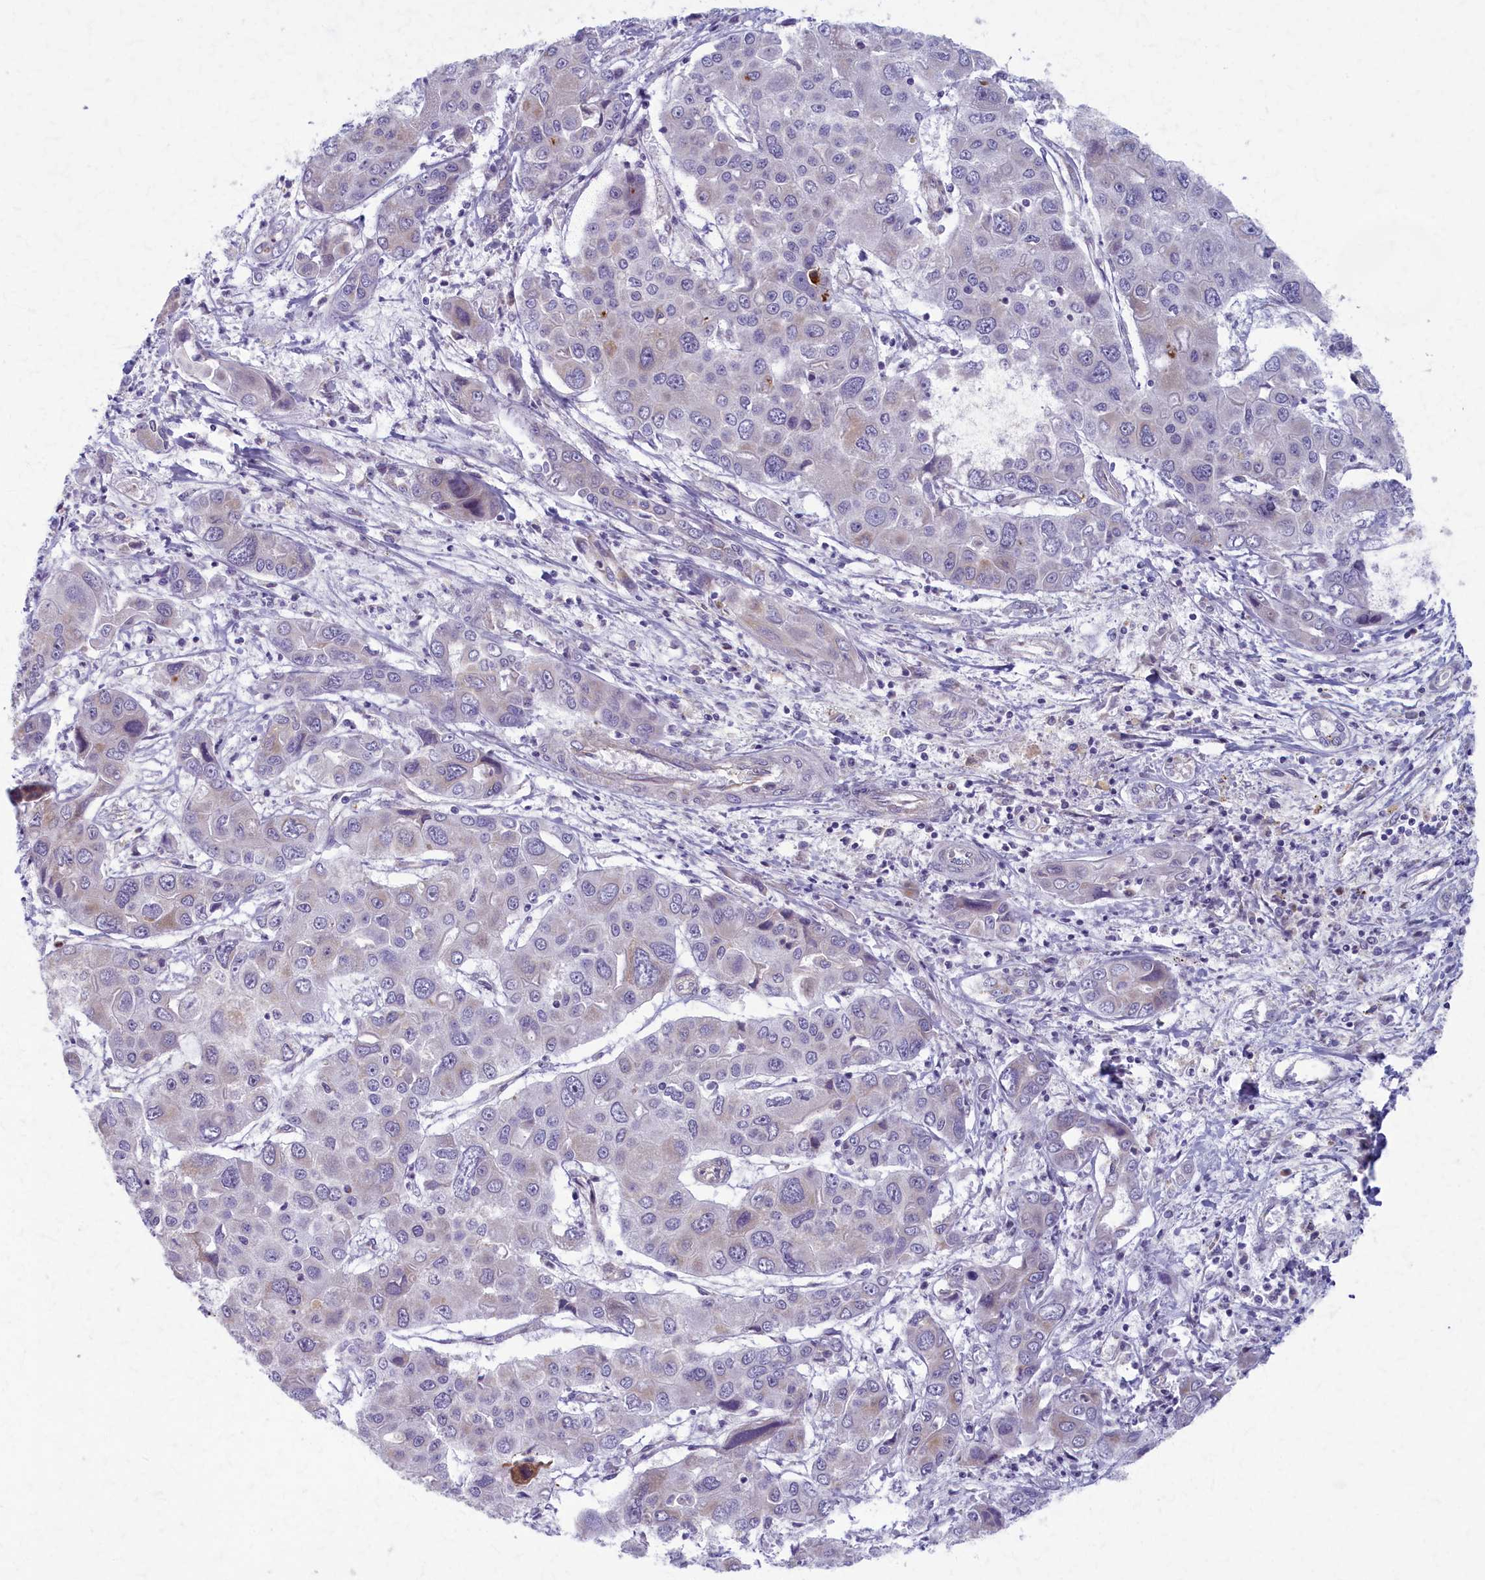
{"staining": {"intensity": "negative", "quantity": "none", "location": "none"}, "tissue": "liver cancer", "cell_type": "Tumor cells", "image_type": "cancer", "snomed": [{"axis": "morphology", "description": "Cholangiocarcinoma"}, {"axis": "topography", "description": "Liver"}], "caption": "This image is of cholangiocarcinoma (liver) stained with IHC to label a protein in brown with the nuclei are counter-stained blue. There is no staining in tumor cells.", "gene": "MRPS25", "patient": {"sex": "male", "age": 67}}